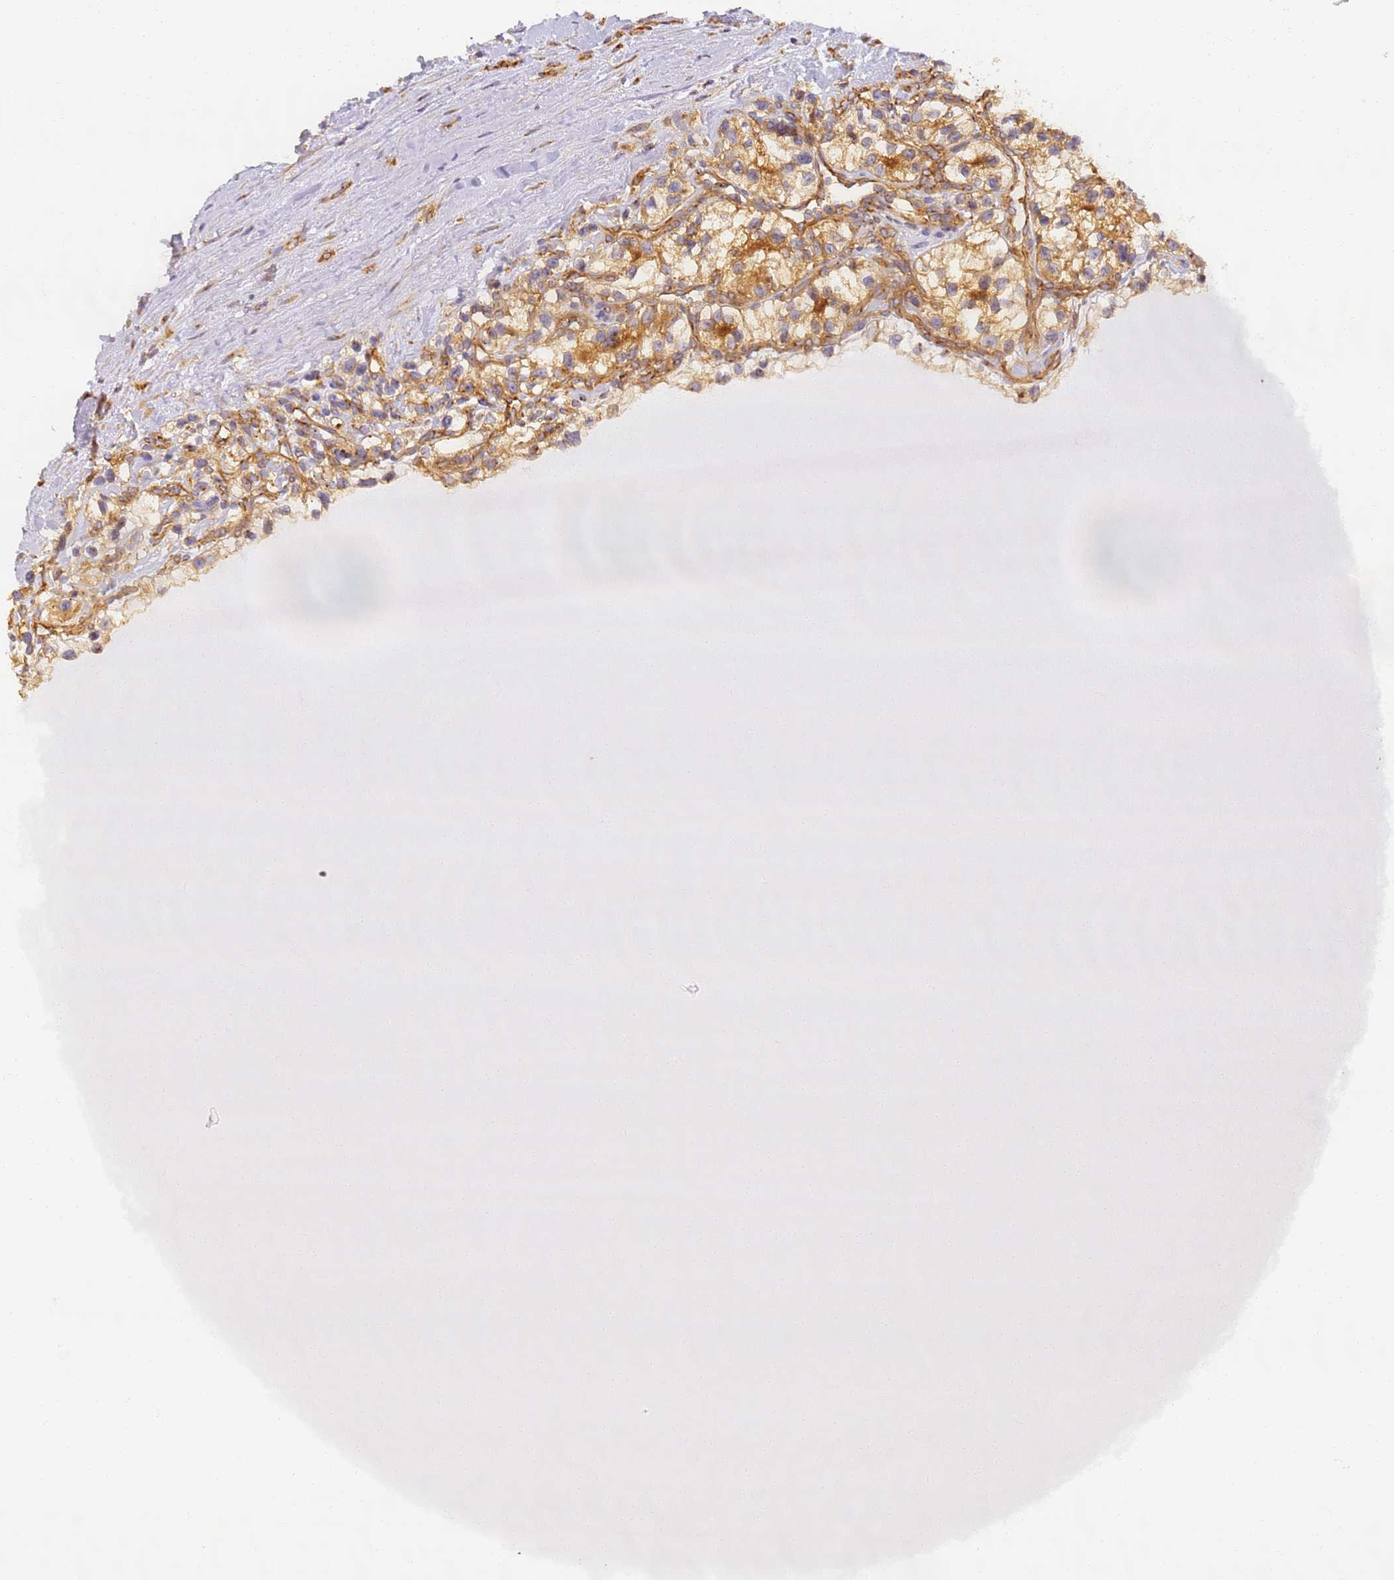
{"staining": {"intensity": "moderate", "quantity": ">75%", "location": "cytoplasmic/membranous"}, "tissue": "renal cancer", "cell_type": "Tumor cells", "image_type": "cancer", "snomed": [{"axis": "morphology", "description": "Adenocarcinoma, NOS"}, {"axis": "topography", "description": "Kidney"}], "caption": "Immunohistochemical staining of renal adenocarcinoma displays medium levels of moderate cytoplasmic/membranous positivity in about >75% of tumor cells.", "gene": "DYNC1I2", "patient": {"sex": "female", "age": 57}}